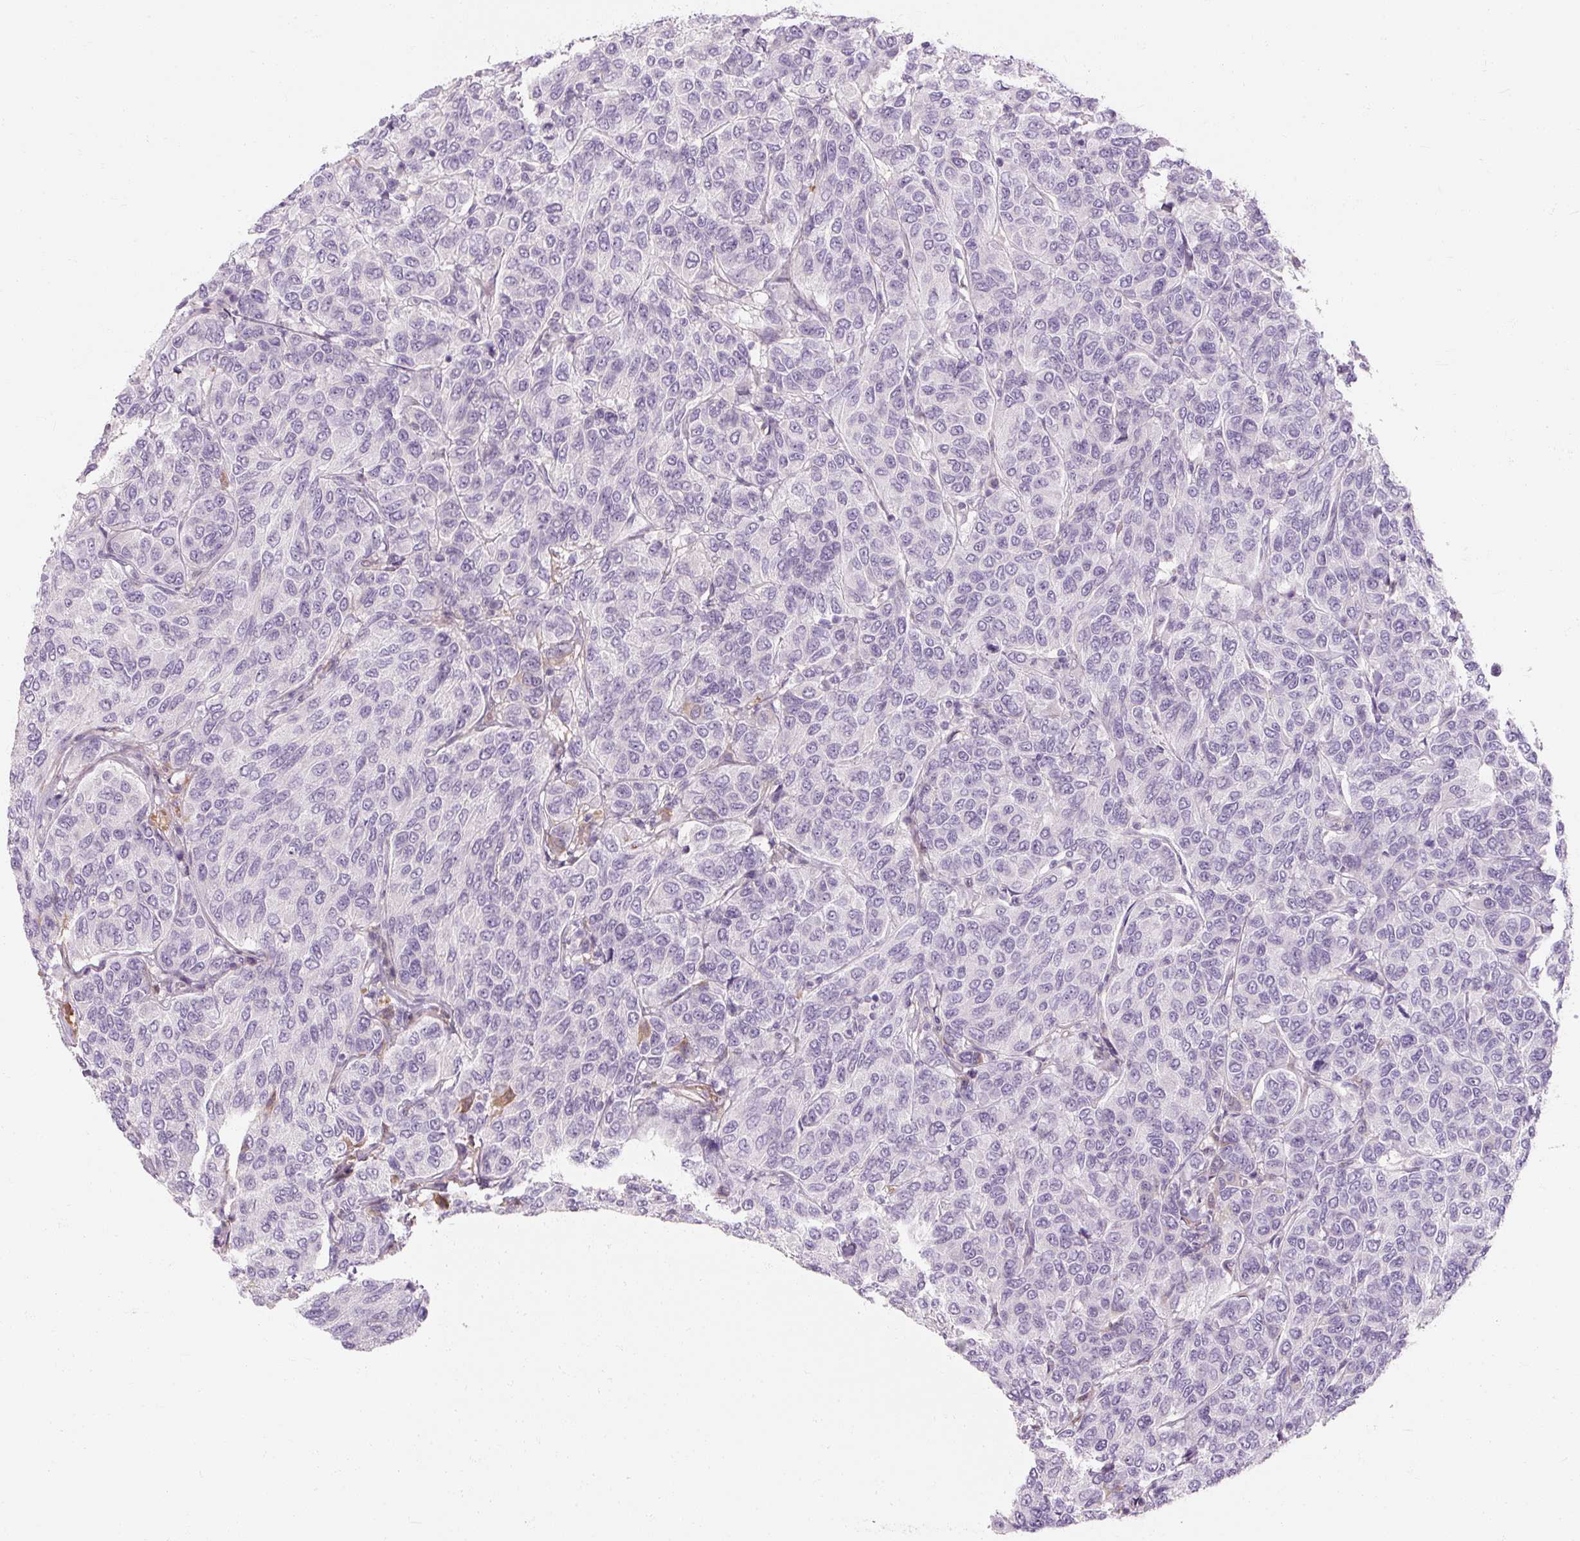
{"staining": {"intensity": "negative", "quantity": "none", "location": "none"}, "tissue": "breast cancer", "cell_type": "Tumor cells", "image_type": "cancer", "snomed": [{"axis": "morphology", "description": "Duct carcinoma"}, {"axis": "topography", "description": "Breast"}], "caption": "Immunohistochemistry of intraductal carcinoma (breast) displays no staining in tumor cells.", "gene": "NFE2L3", "patient": {"sex": "female", "age": 55}}